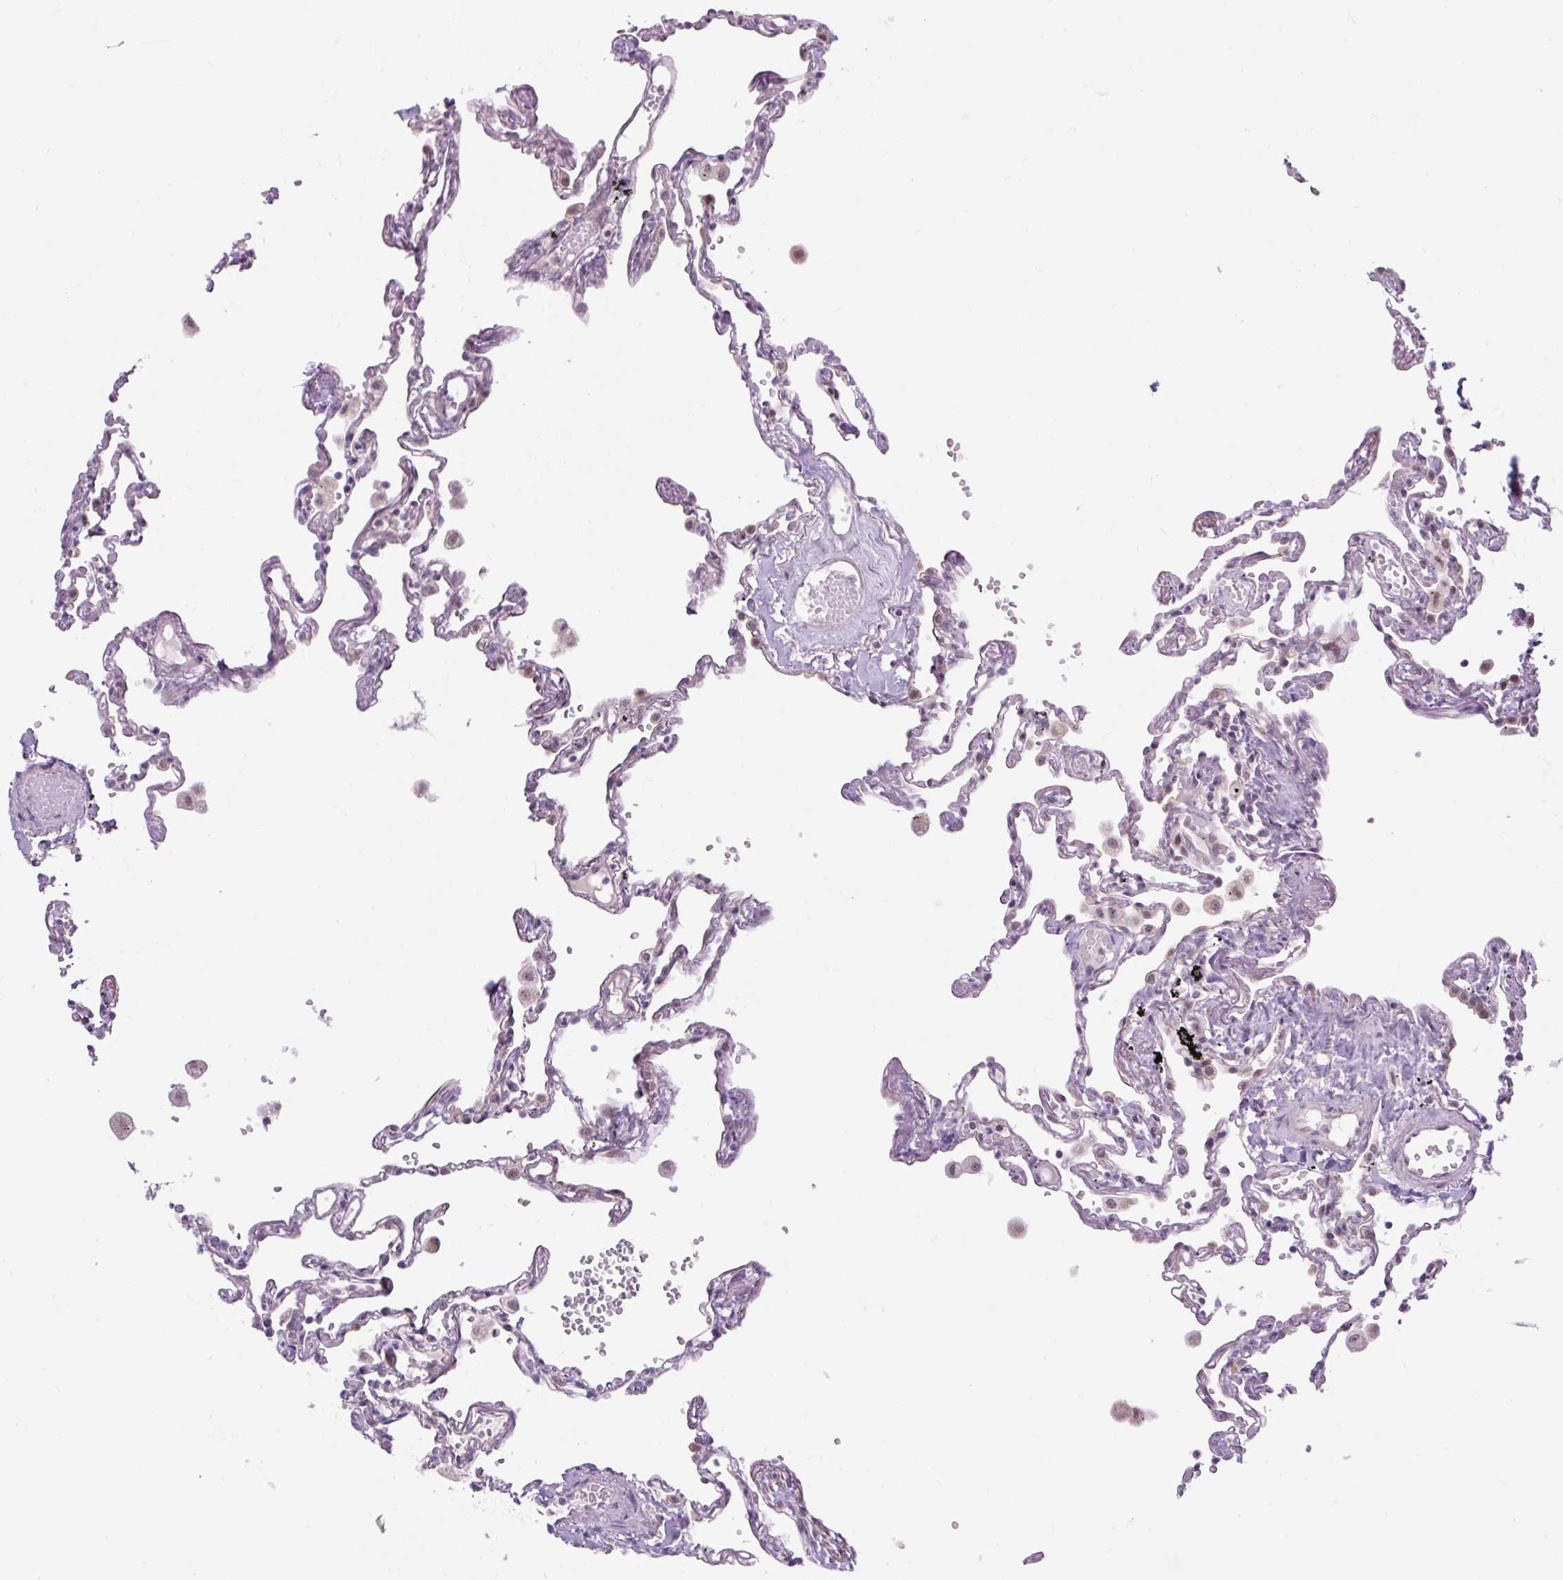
{"staining": {"intensity": "moderate", "quantity": "25%-75%", "location": "nuclear"}, "tissue": "lung", "cell_type": "Alveolar cells", "image_type": "normal", "snomed": [{"axis": "morphology", "description": "Normal tissue, NOS"}, {"axis": "topography", "description": "Lung"}], "caption": "Immunohistochemical staining of unremarkable human lung reveals moderate nuclear protein staining in approximately 25%-75% of alveolar cells.", "gene": "ICE1", "patient": {"sex": "female", "age": 67}}